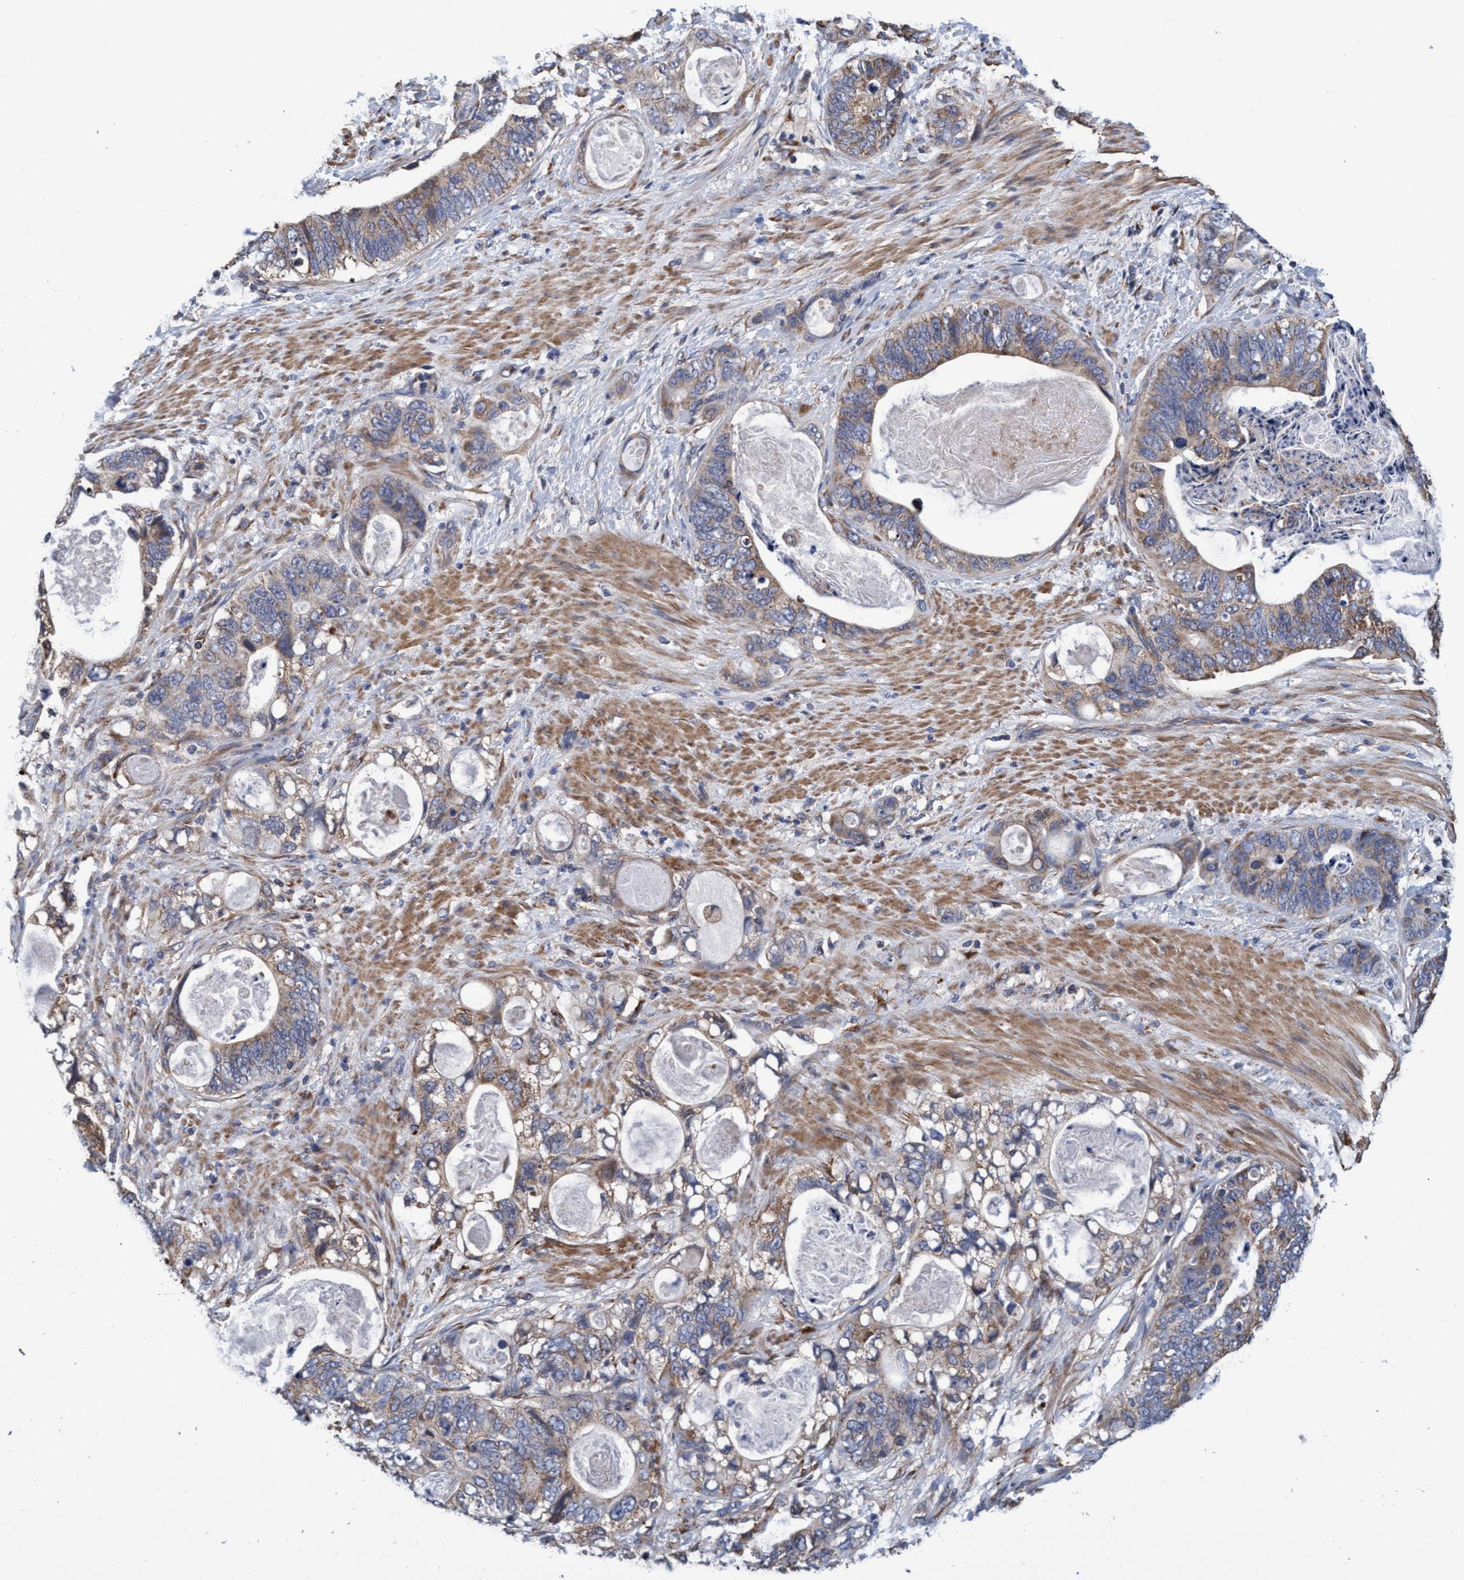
{"staining": {"intensity": "moderate", "quantity": ">75%", "location": "cytoplasmic/membranous"}, "tissue": "stomach cancer", "cell_type": "Tumor cells", "image_type": "cancer", "snomed": [{"axis": "morphology", "description": "Normal tissue, NOS"}, {"axis": "morphology", "description": "Adenocarcinoma, NOS"}, {"axis": "topography", "description": "Stomach"}], "caption": "A micrograph of human stomach cancer (adenocarcinoma) stained for a protein shows moderate cytoplasmic/membranous brown staining in tumor cells.", "gene": "CALCOCO2", "patient": {"sex": "female", "age": 89}}